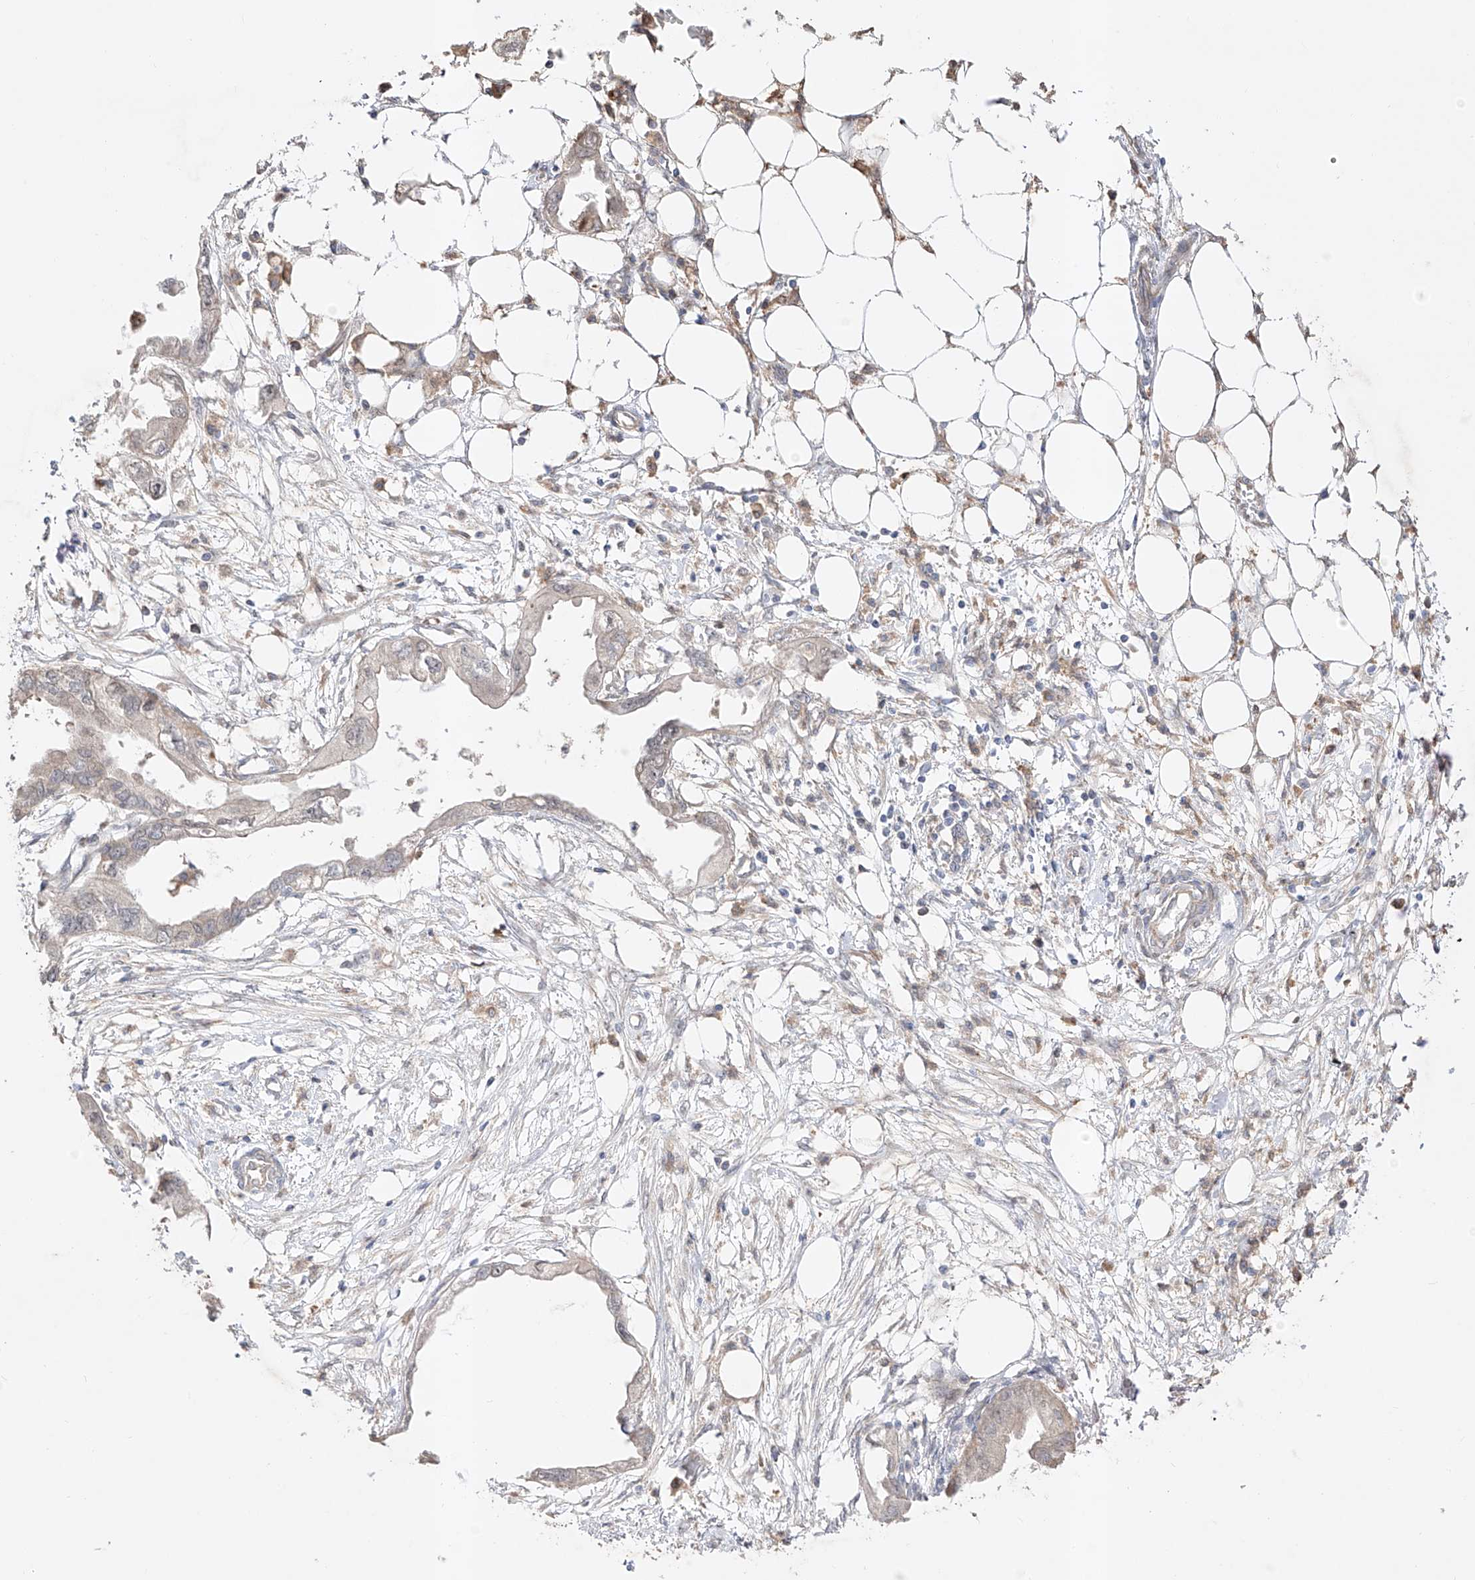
{"staining": {"intensity": "weak", "quantity": "25%-75%", "location": "cytoplasmic/membranous"}, "tissue": "endometrial cancer", "cell_type": "Tumor cells", "image_type": "cancer", "snomed": [{"axis": "morphology", "description": "Adenocarcinoma, NOS"}, {"axis": "morphology", "description": "Adenocarcinoma, metastatic, NOS"}, {"axis": "topography", "description": "Adipose tissue"}, {"axis": "topography", "description": "Endometrium"}], "caption": "Brown immunohistochemical staining in adenocarcinoma (endometrial) demonstrates weak cytoplasmic/membranous staining in approximately 25%-75% of tumor cells. (Brightfield microscopy of DAB IHC at high magnification).", "gene": "KDM1B", "patient": {"sex": "female", "age": 67}}